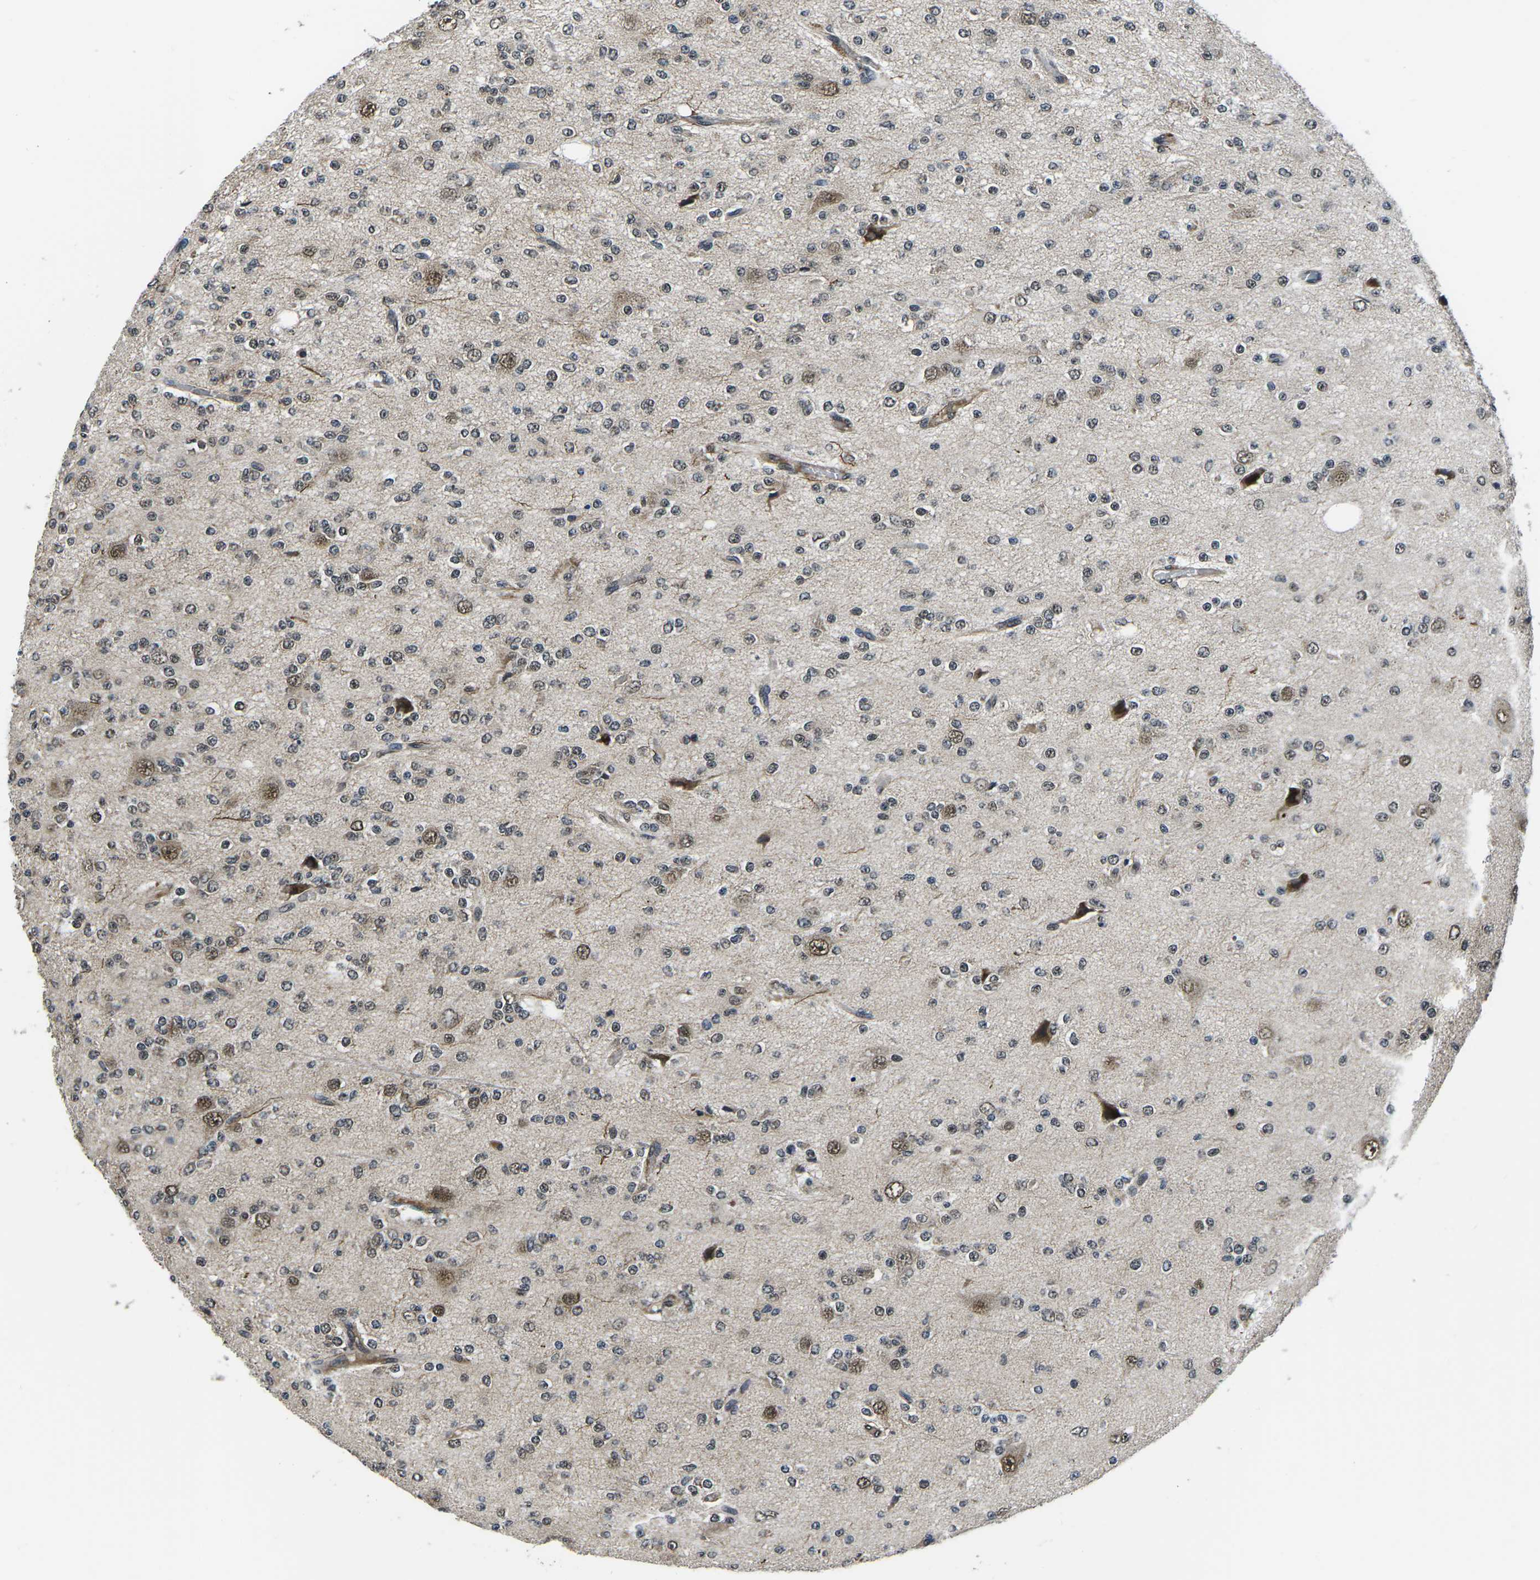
{"staining": {"intensity": "weak", "quantity": "<25%", "location": "nuclear"}, "tissue": "glioma", "cell_type": "Tumor cells", "image_type": "cancer", "snomed": [{"axis": "morphology", "description": "Glioma, malignant, Low grade"}, {"axis": "topography", "description": "Brain"}], "caption": "This is an IHC micrograph of human glioma. There is no staining in tumor cells.", "gene": "CCNE1", "patient": {"sex": "male", "age": 38}}